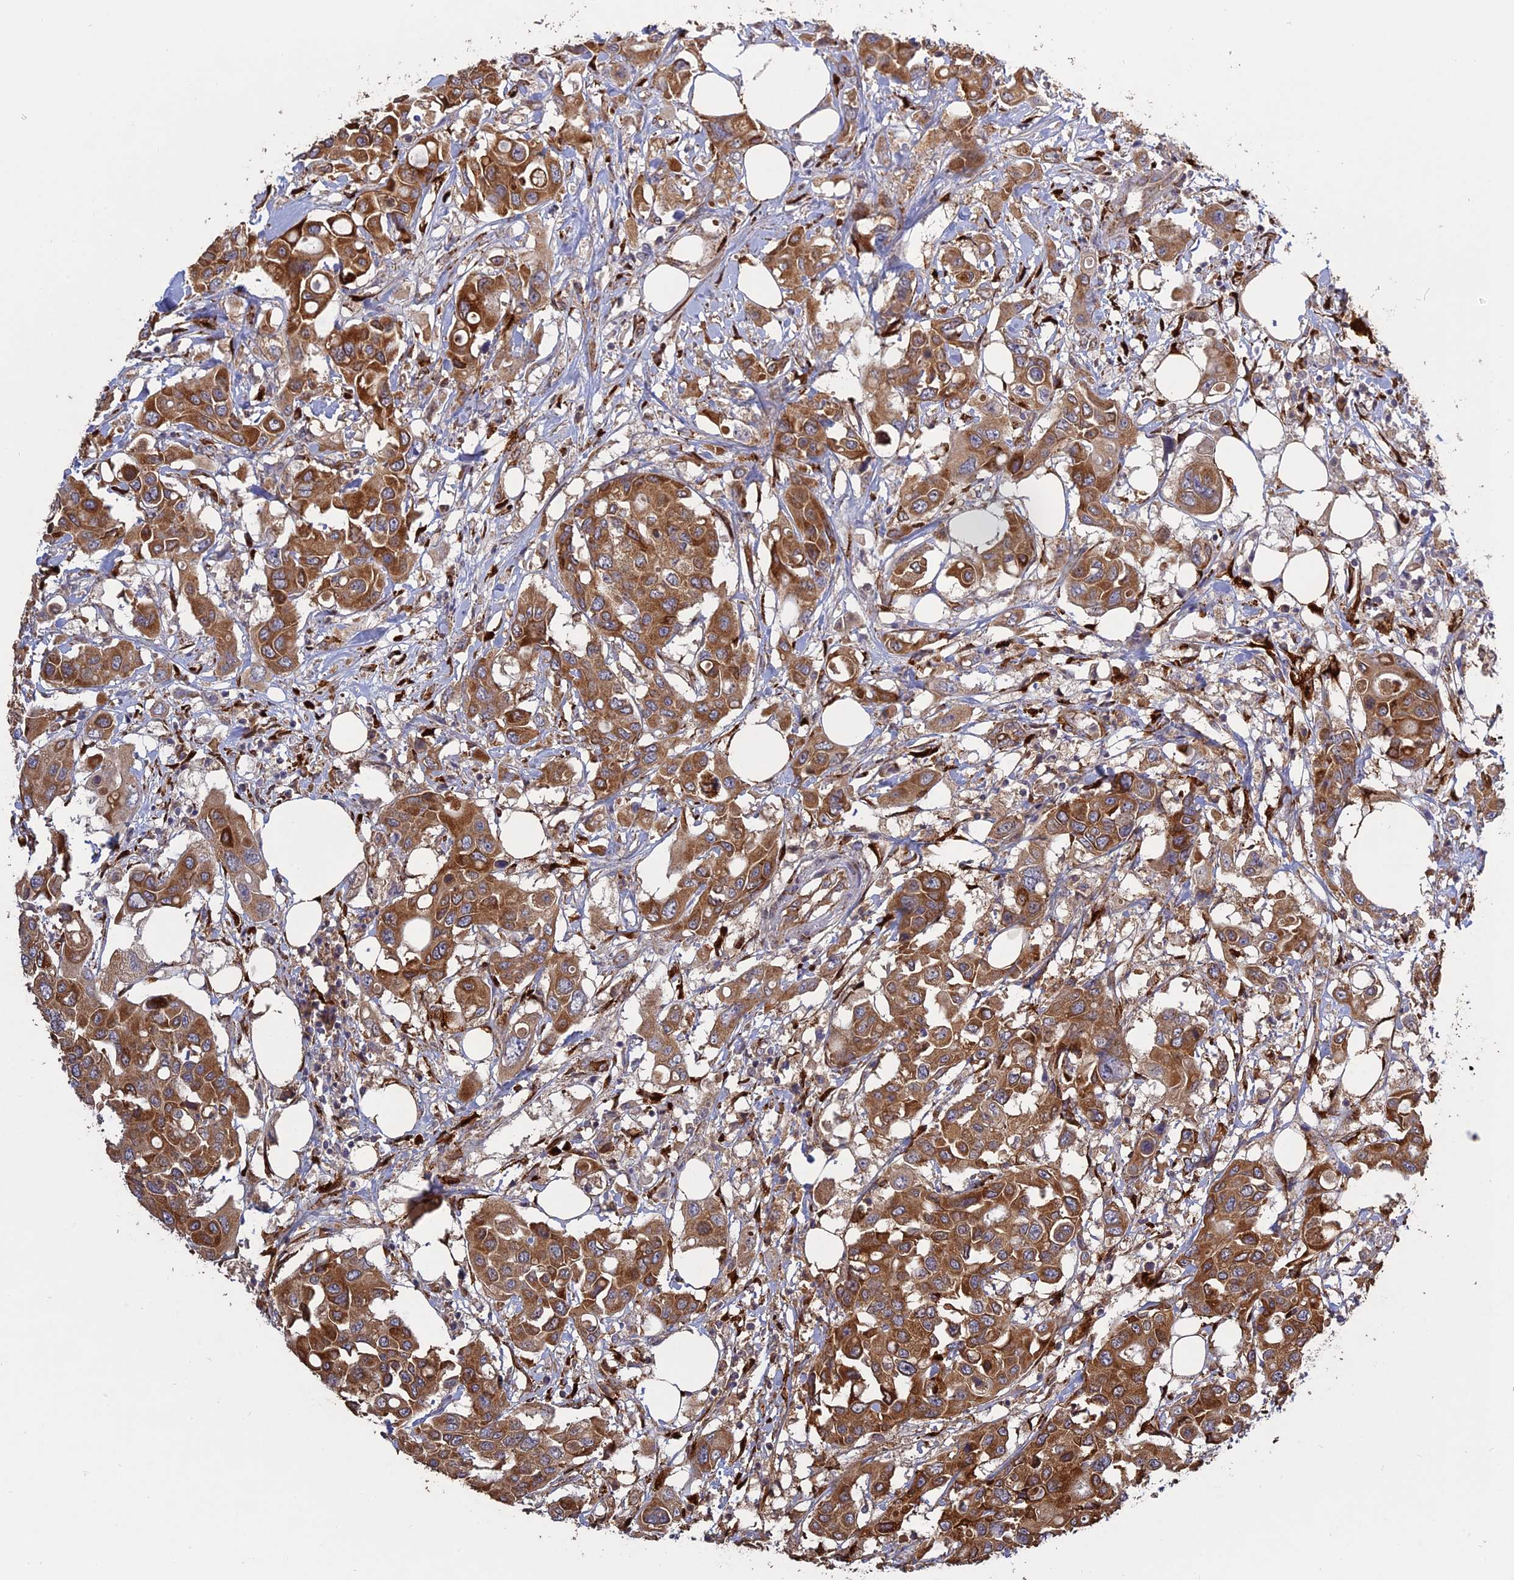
{"staining": {"intensity": "moderate", "quantity": ">75%", "location": "cytoplasmic/membranous"}, "tissue": "colorectal cancer", "cell_type": "Tumor cells", "image_type": "cancer", "snomed": [{"axis": "morphology", "description": "Adenocarcinoma, NOS"}, {"axis": "topography", "description": "Colon"}], "caption": "Human colorectal adenocarcinoma stained for a protein (brown) demonstrates moderate cytoplasmic/membranous positive staining in approximately >75% of tumor cells.", "gene": "PPIC", "patient": {"sex": "male", "age": 77}}